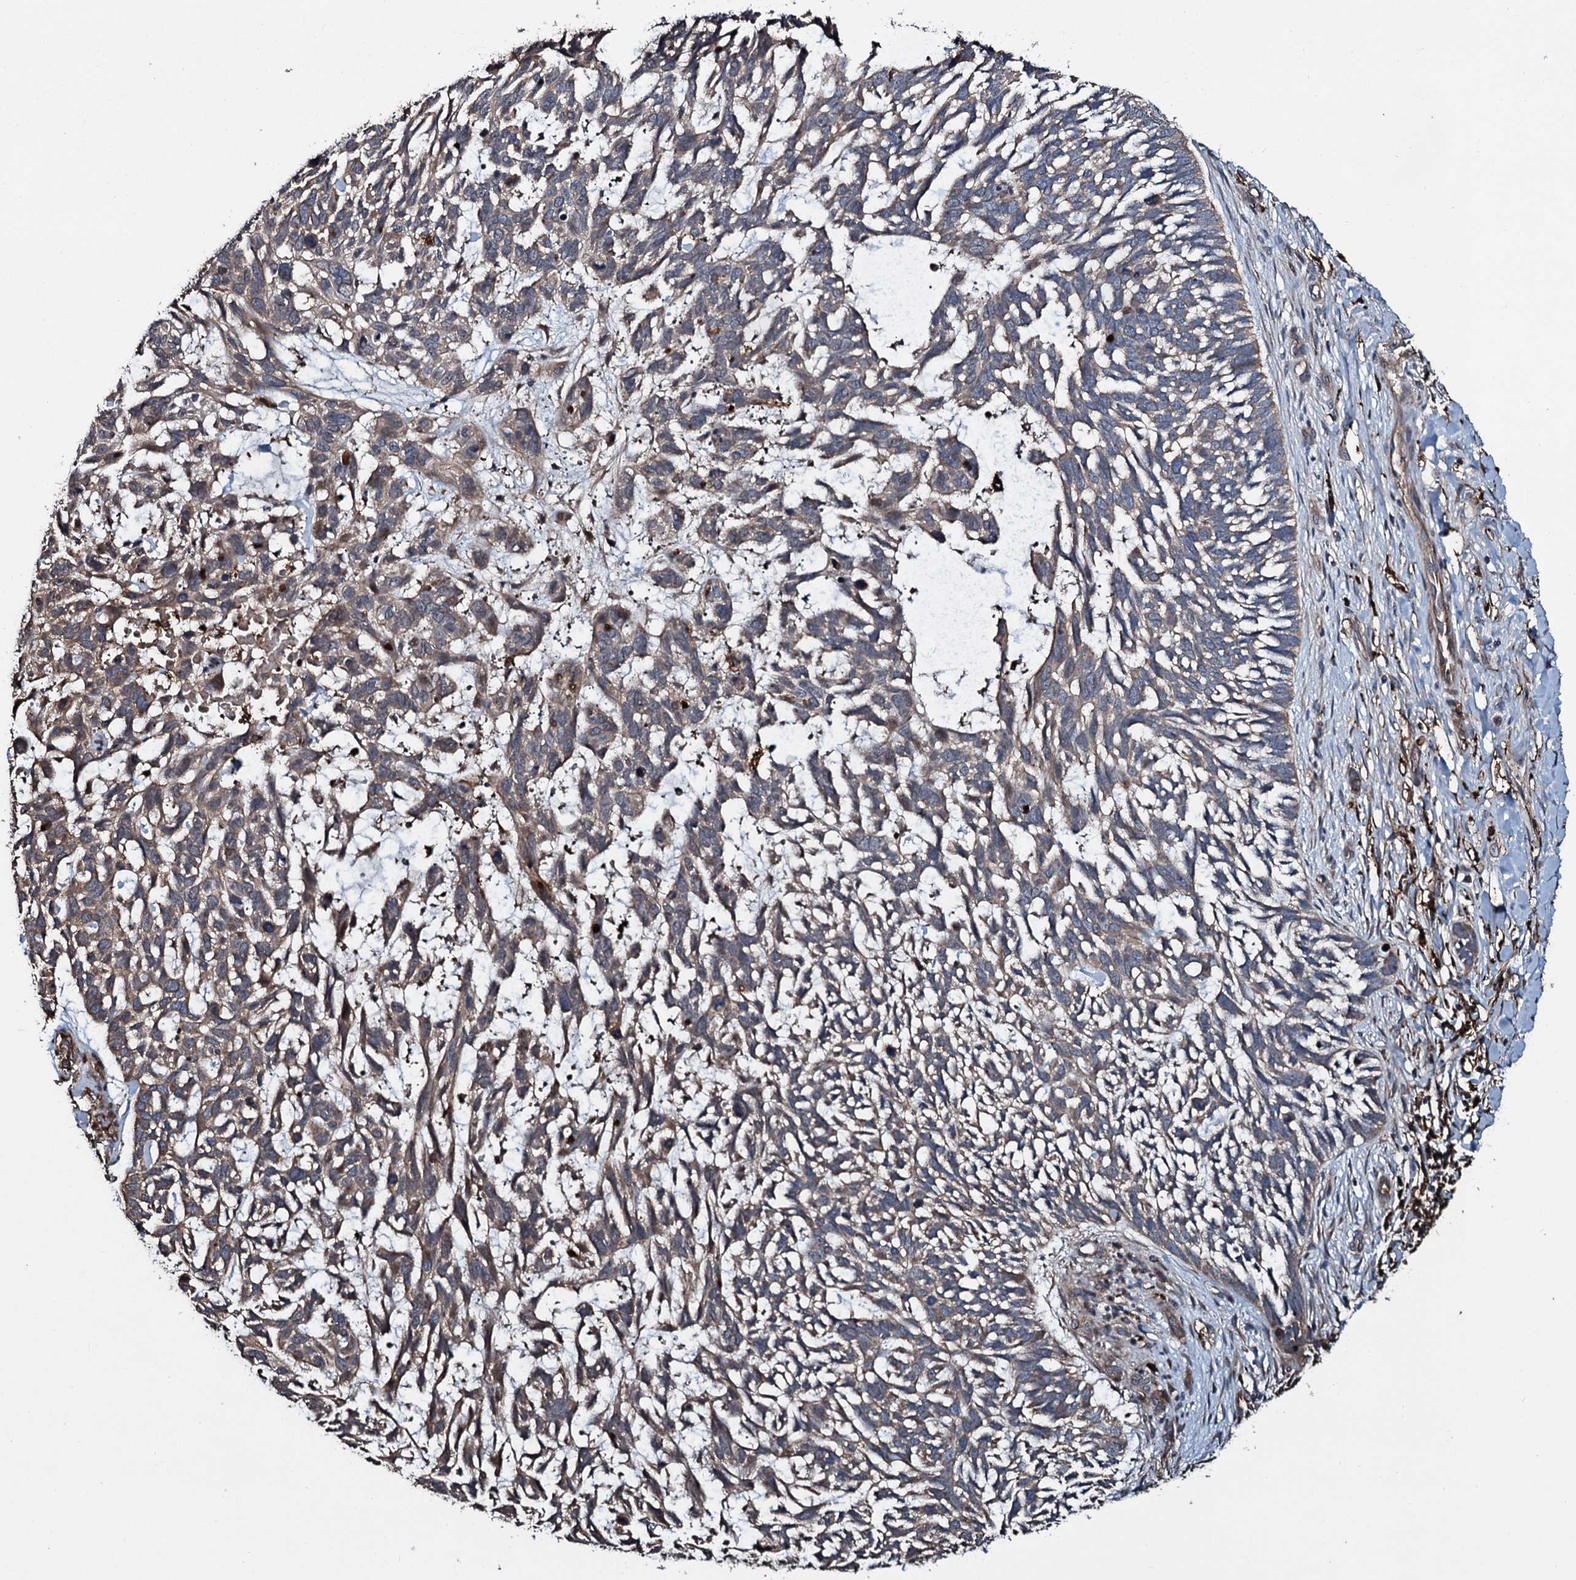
{"staining": {"intensity": "weak", "quantity": ">75%", "location": "cytoplasmic/membranous"}, "tissue": "skin cancer", "cell_type": "Tumor cells", "image_type": "cancer", "snomed": [{"axis": "morphology", "description": "Basal cell carcinoma"}, {"axis": "topography", "description": "Skin"}], "caption": "Immunohistochemical staining of human skin basal cell carcinoma exhibits low levels of weak cytoplasmic/membranous protein positivity in about >75% of tumor cells.", "gene": "TPGS2", "patient": {"sex": "male", "age": 88}}